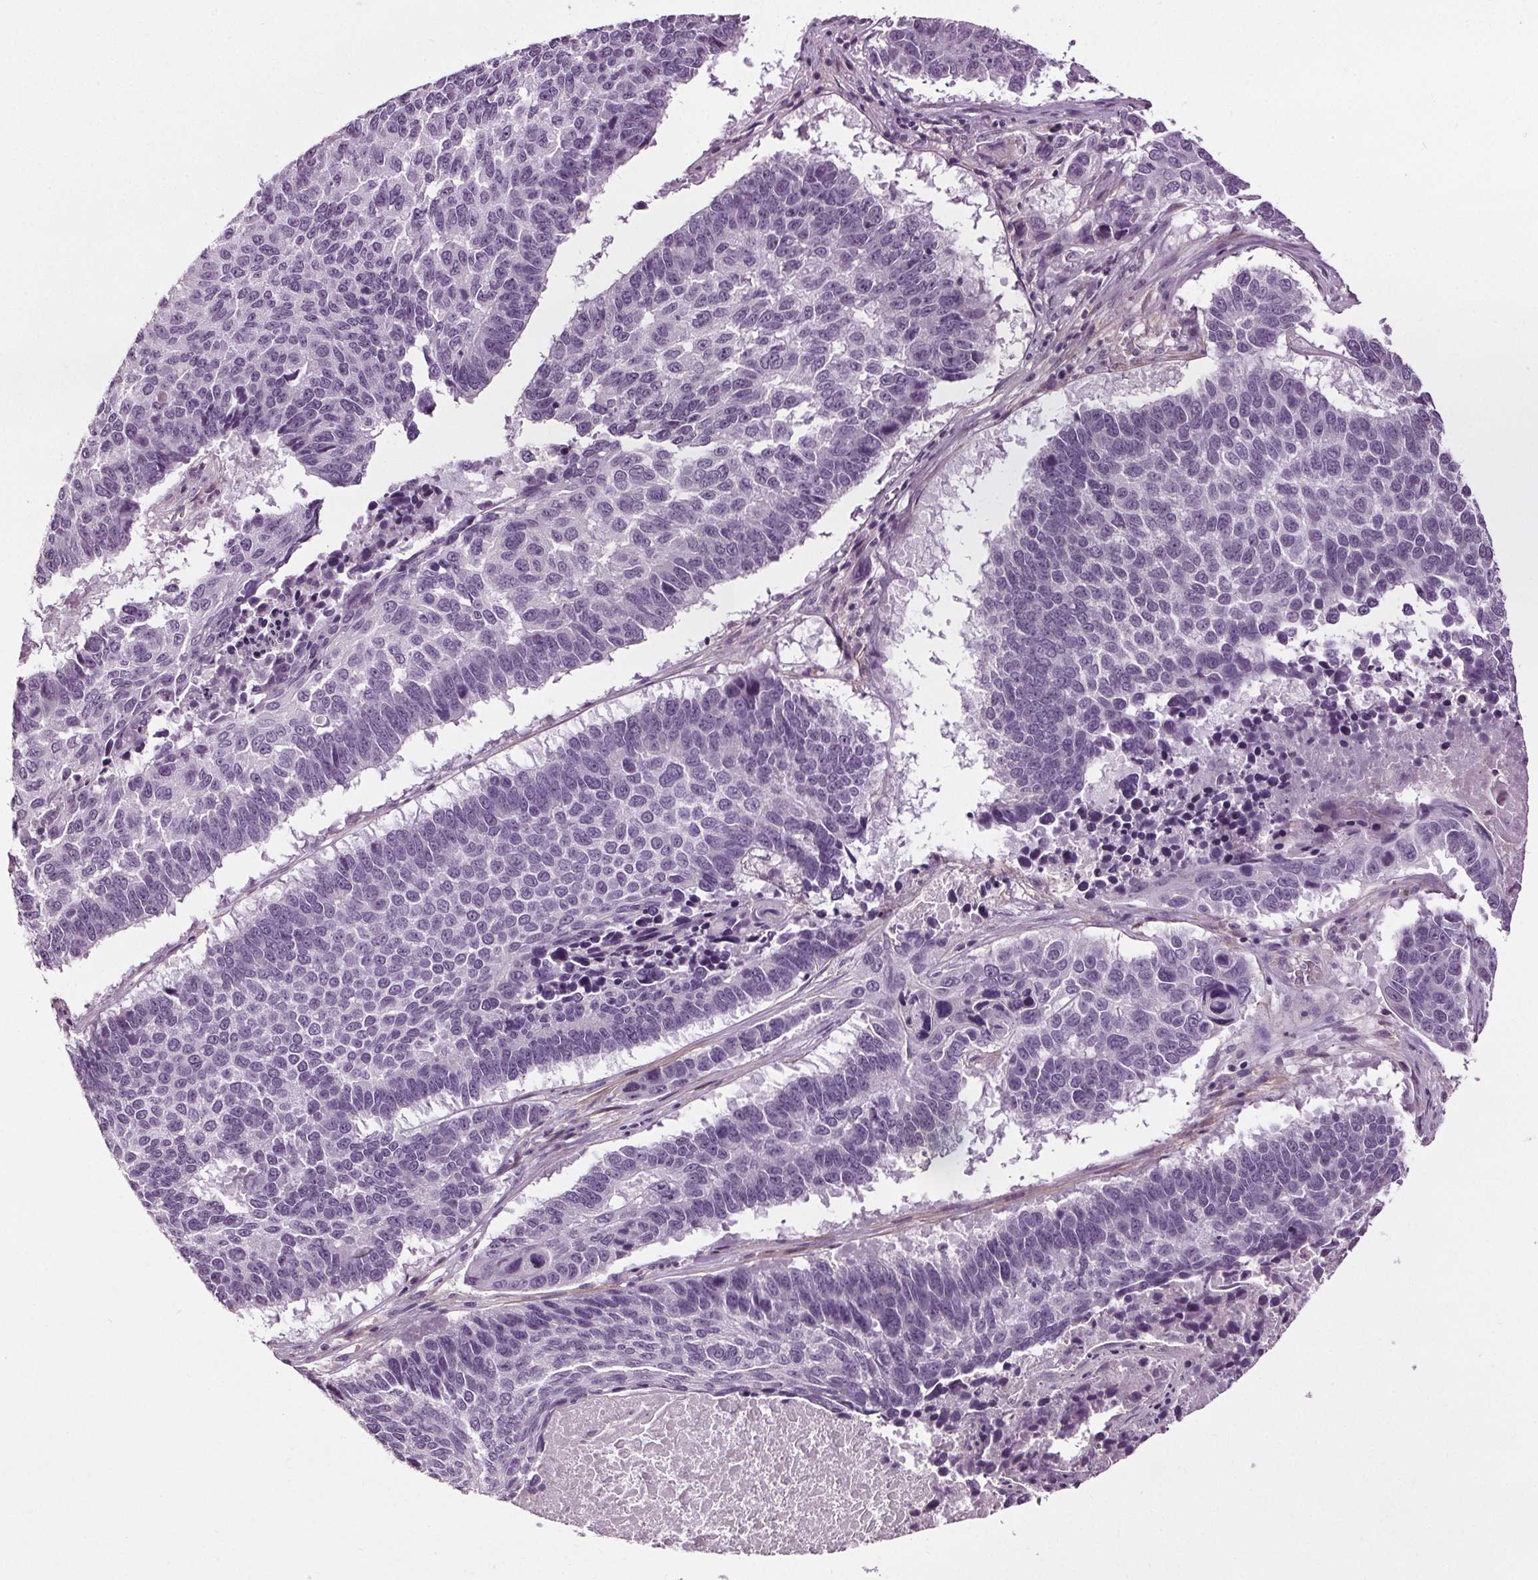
{"staining": {"intensity": "negative", "quantity": "none", "location": "none"}, "tissue": "lung cancer", "cell_type": "Tumor cells", "image_type": "cancer", "snomed": [{"axis": "morphology", "description": "Squamous cell carcinoma, NOS"}, {"axis": "topography", "description": "Lung"}], "caption": "Immunohistochemistry of lung squamous cell carcinoma reveals no staining in tumor cells.", "gene": "RASA1", "patient": {"sex": "male", "age": 73}}